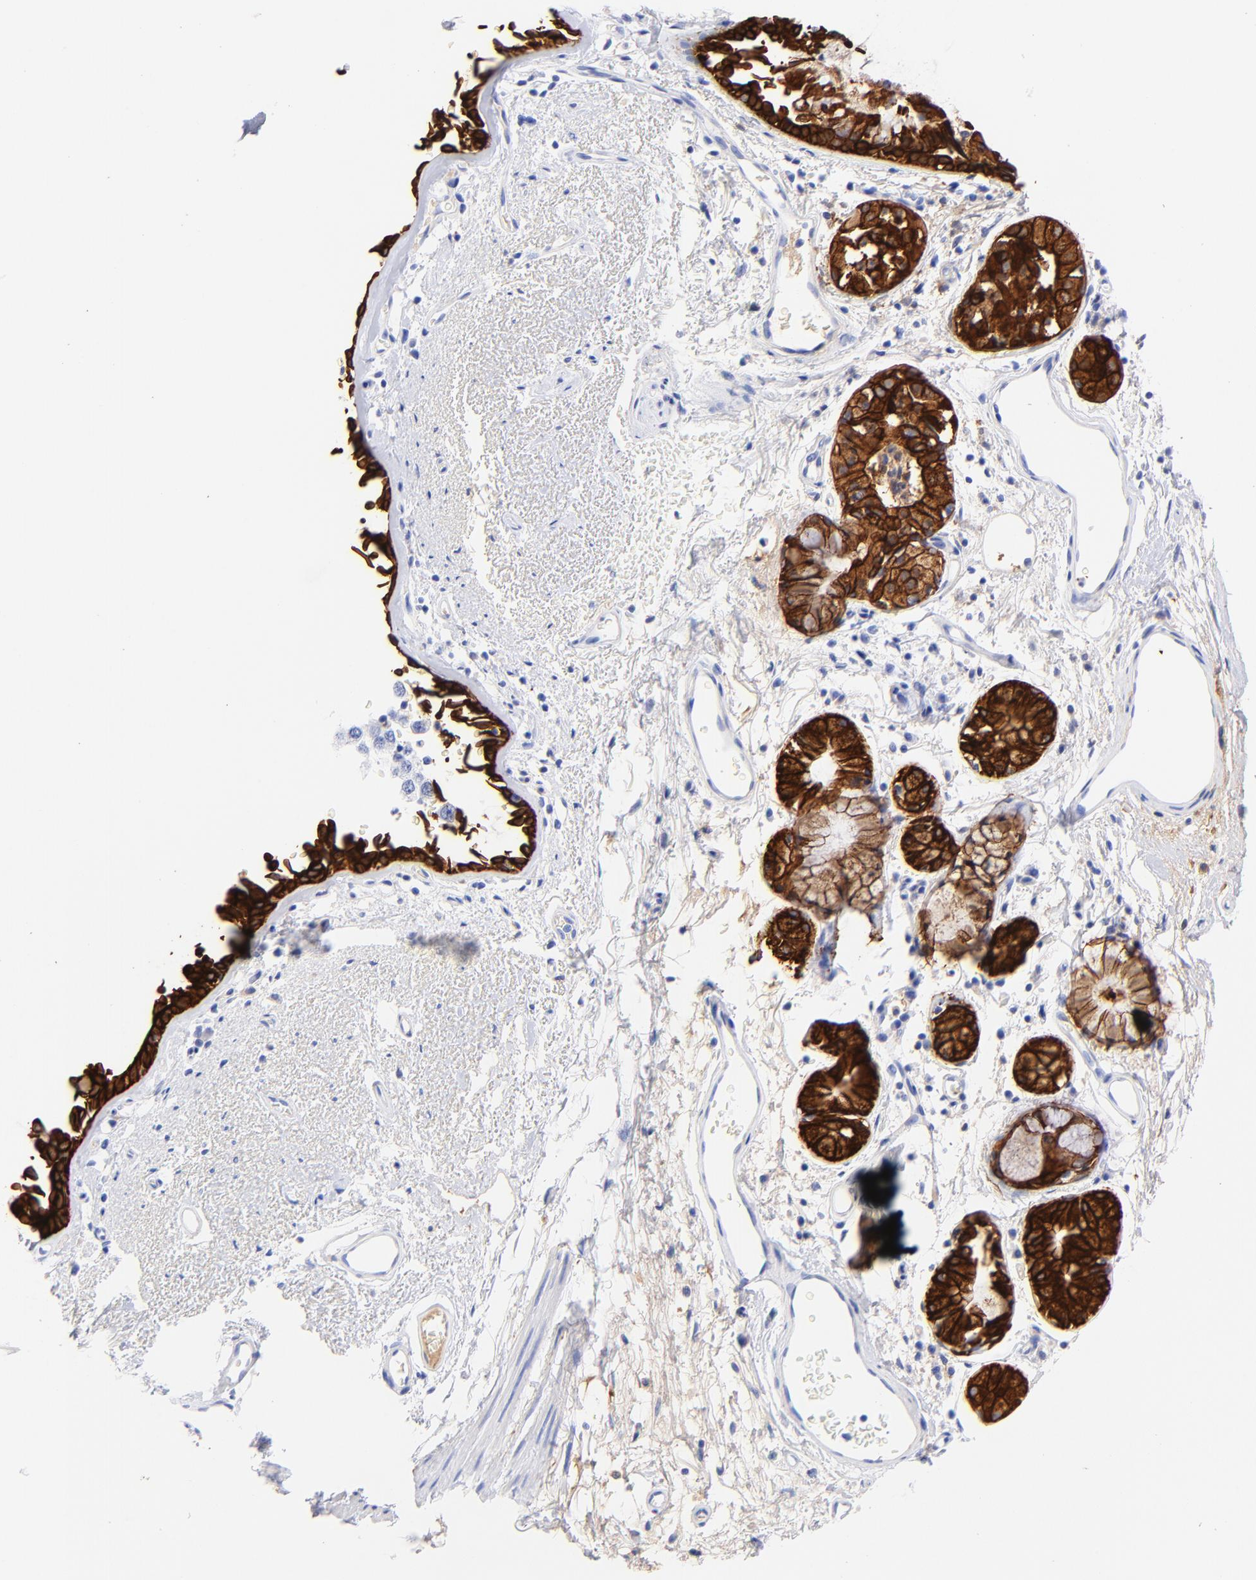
{"staining": {"intensity": "strong", "quantity": ">75%", "location": "cytoplasmic/membranous"}, "tissue": "bronchus", "cell_type": "Respiratory epithelial cells", "image_type": "normal", "snomed": [{"axis": "morphology", "description": "Normal tissue, NOS"}, {"axis": "morphology", "description": "Adenocarcinoma, NOS"}, {"axis": "topography", "description": "Bronchus"}, {"axis": "topography", "description": "Lung"}], "caption": "Respiratory epithelial cells reveal high levels of strong cytoplasmic/membranous expression in approximately >75% of cells in unremarkable bronchus.", "gene": "KRT19", "patient": {"sex": "male", "age": 71}}